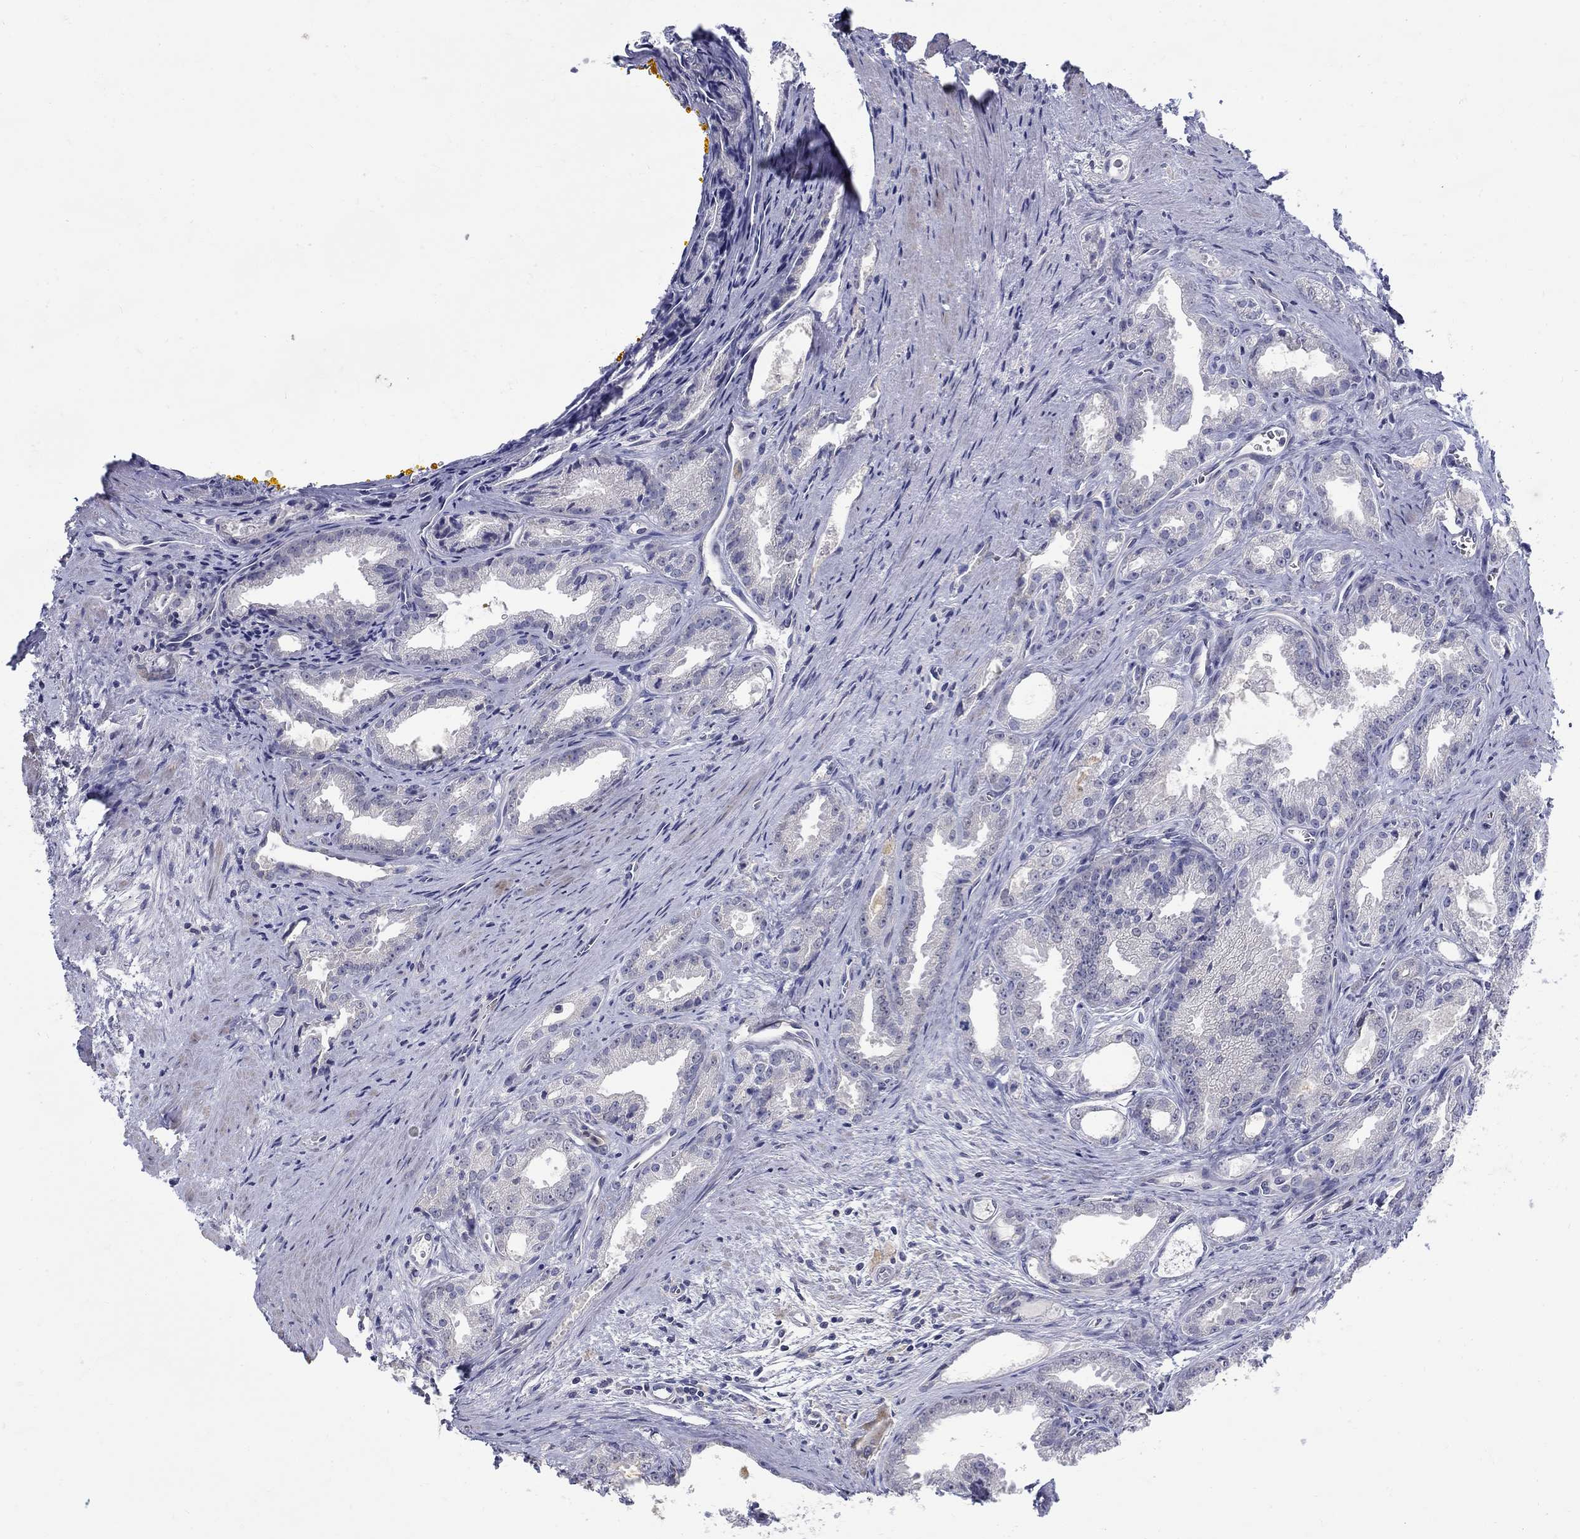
{"staining": {"intensity": "negative", "quantity": "none", "location": "none"}, "tissue": "prostate cancer", "cell_type": "Tumor cells", "image_type": "cancer", "snomed": [{"axis": "morphology", "description": "Adenocarcinoma, NOS"}, {"axis": "morphology", "description": "Adenocarcinoma, High grade"}, {"axis": "topography", "description": "Prostate"}], "caption": "IHC image of neoplastic tissue: prostate cancer (adenocarcinoma) stained with DAB demonstrates no significant protein staining in tumor cells. The staining was performed using DAB (3,3'-diaminobenzidine) to visualize the protein expression in brown, while the nuclei were stained in blue with hematoxylin (Magnification: 20x).", "gene": "ABCA4", "patient": {"sex": "male", "age": 70}}